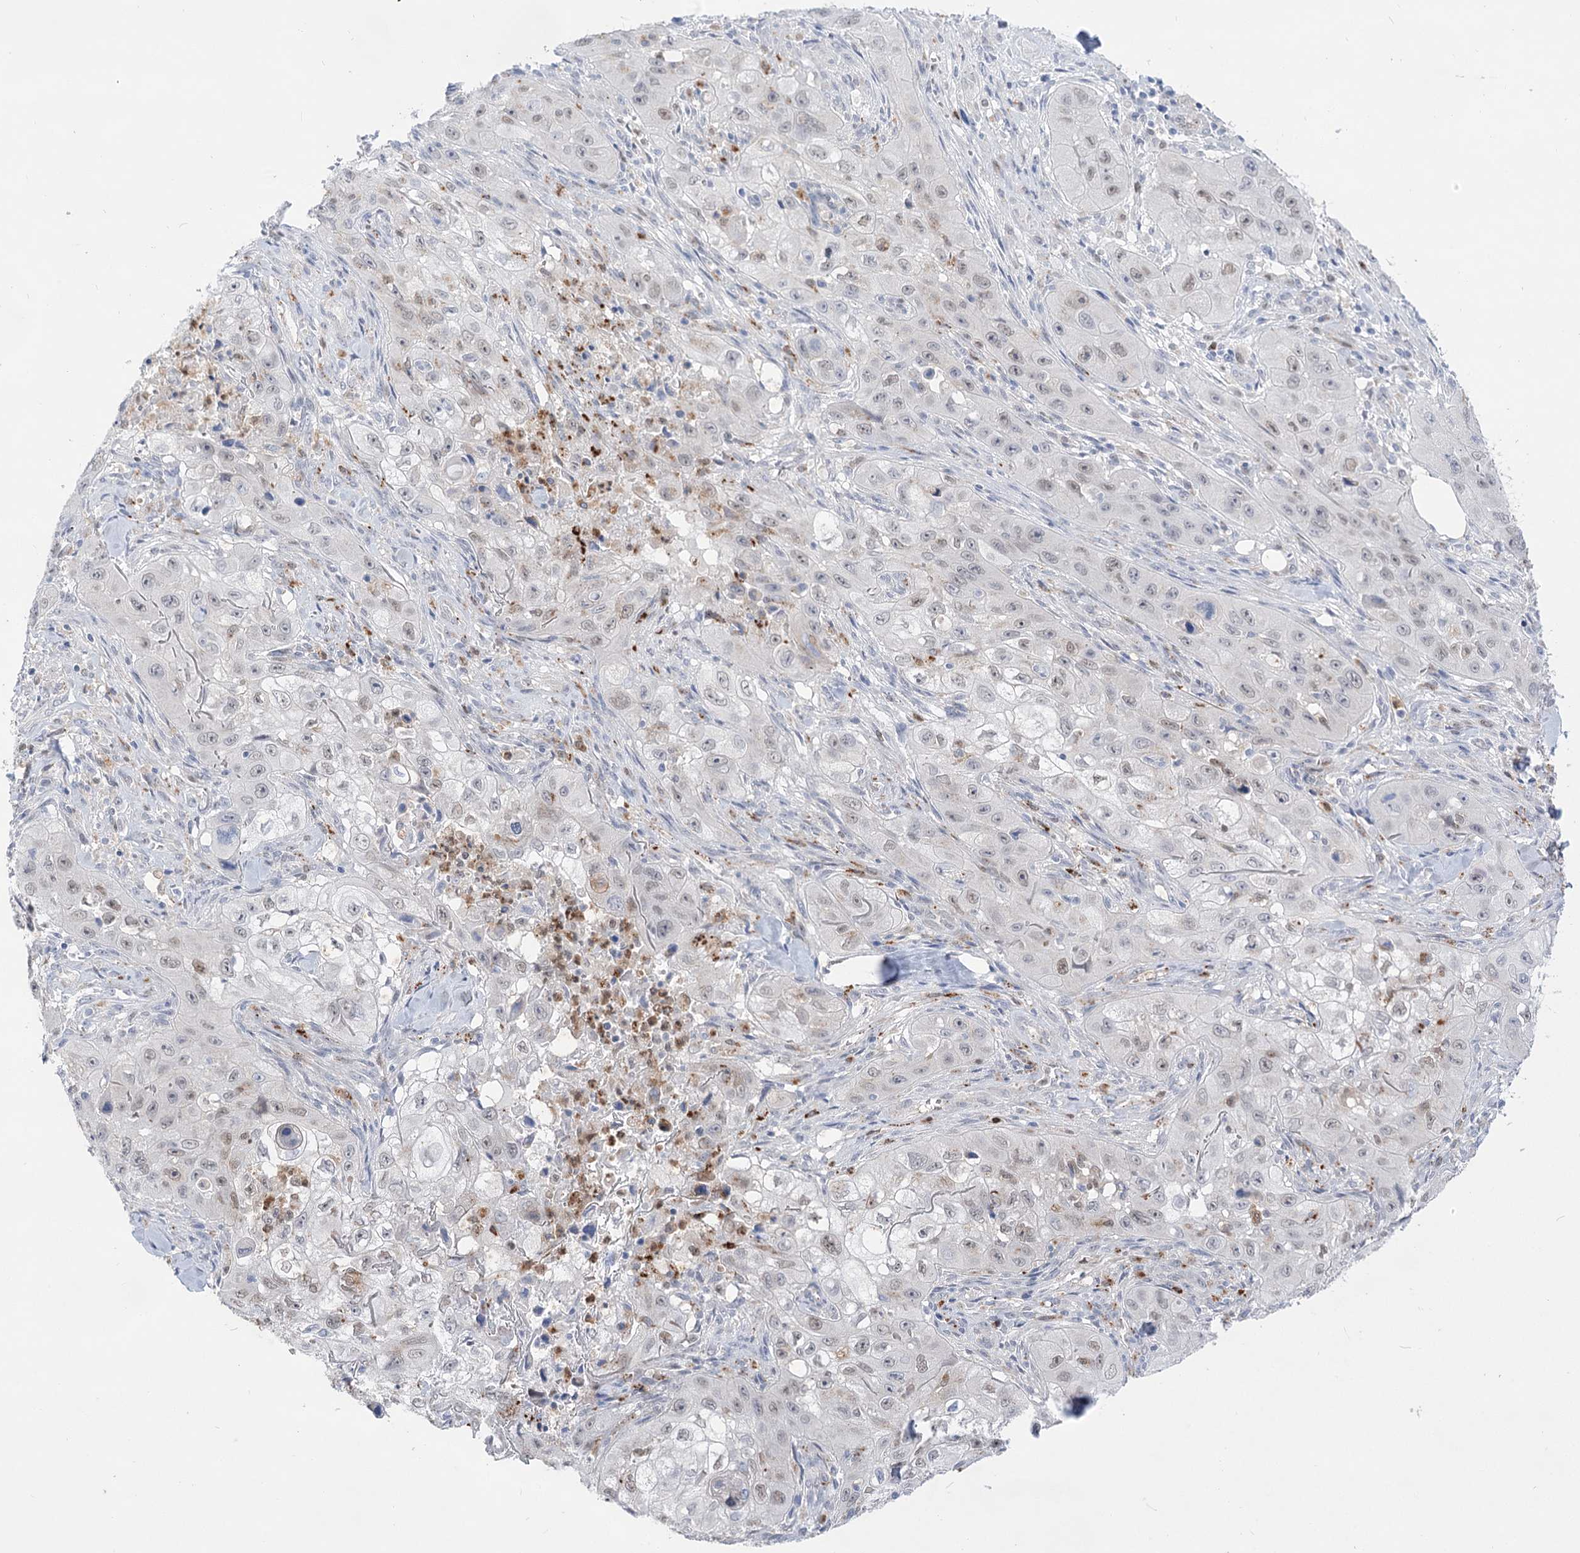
{"staining": {"intensity": "weak", "quantity": "<25%", "location": "nuclear"}, "tissue": "skin cancer", "cell_type": "Tumor cells", "image_type": "cancer", "snomed": [{"axis": "morphology", "description": "Squamous cell carcinoma, NOS"}, {"axis": "topography", "description": "Skin"}, {"axis": "topography", "description": "Subcutis"}], "caption": "The IHC image has no significant staining in tumor cells of squamous cell carcinoma (skin) tissue.", "gene": "SIAE", "patient": {"sex": "male", "age": 73}}